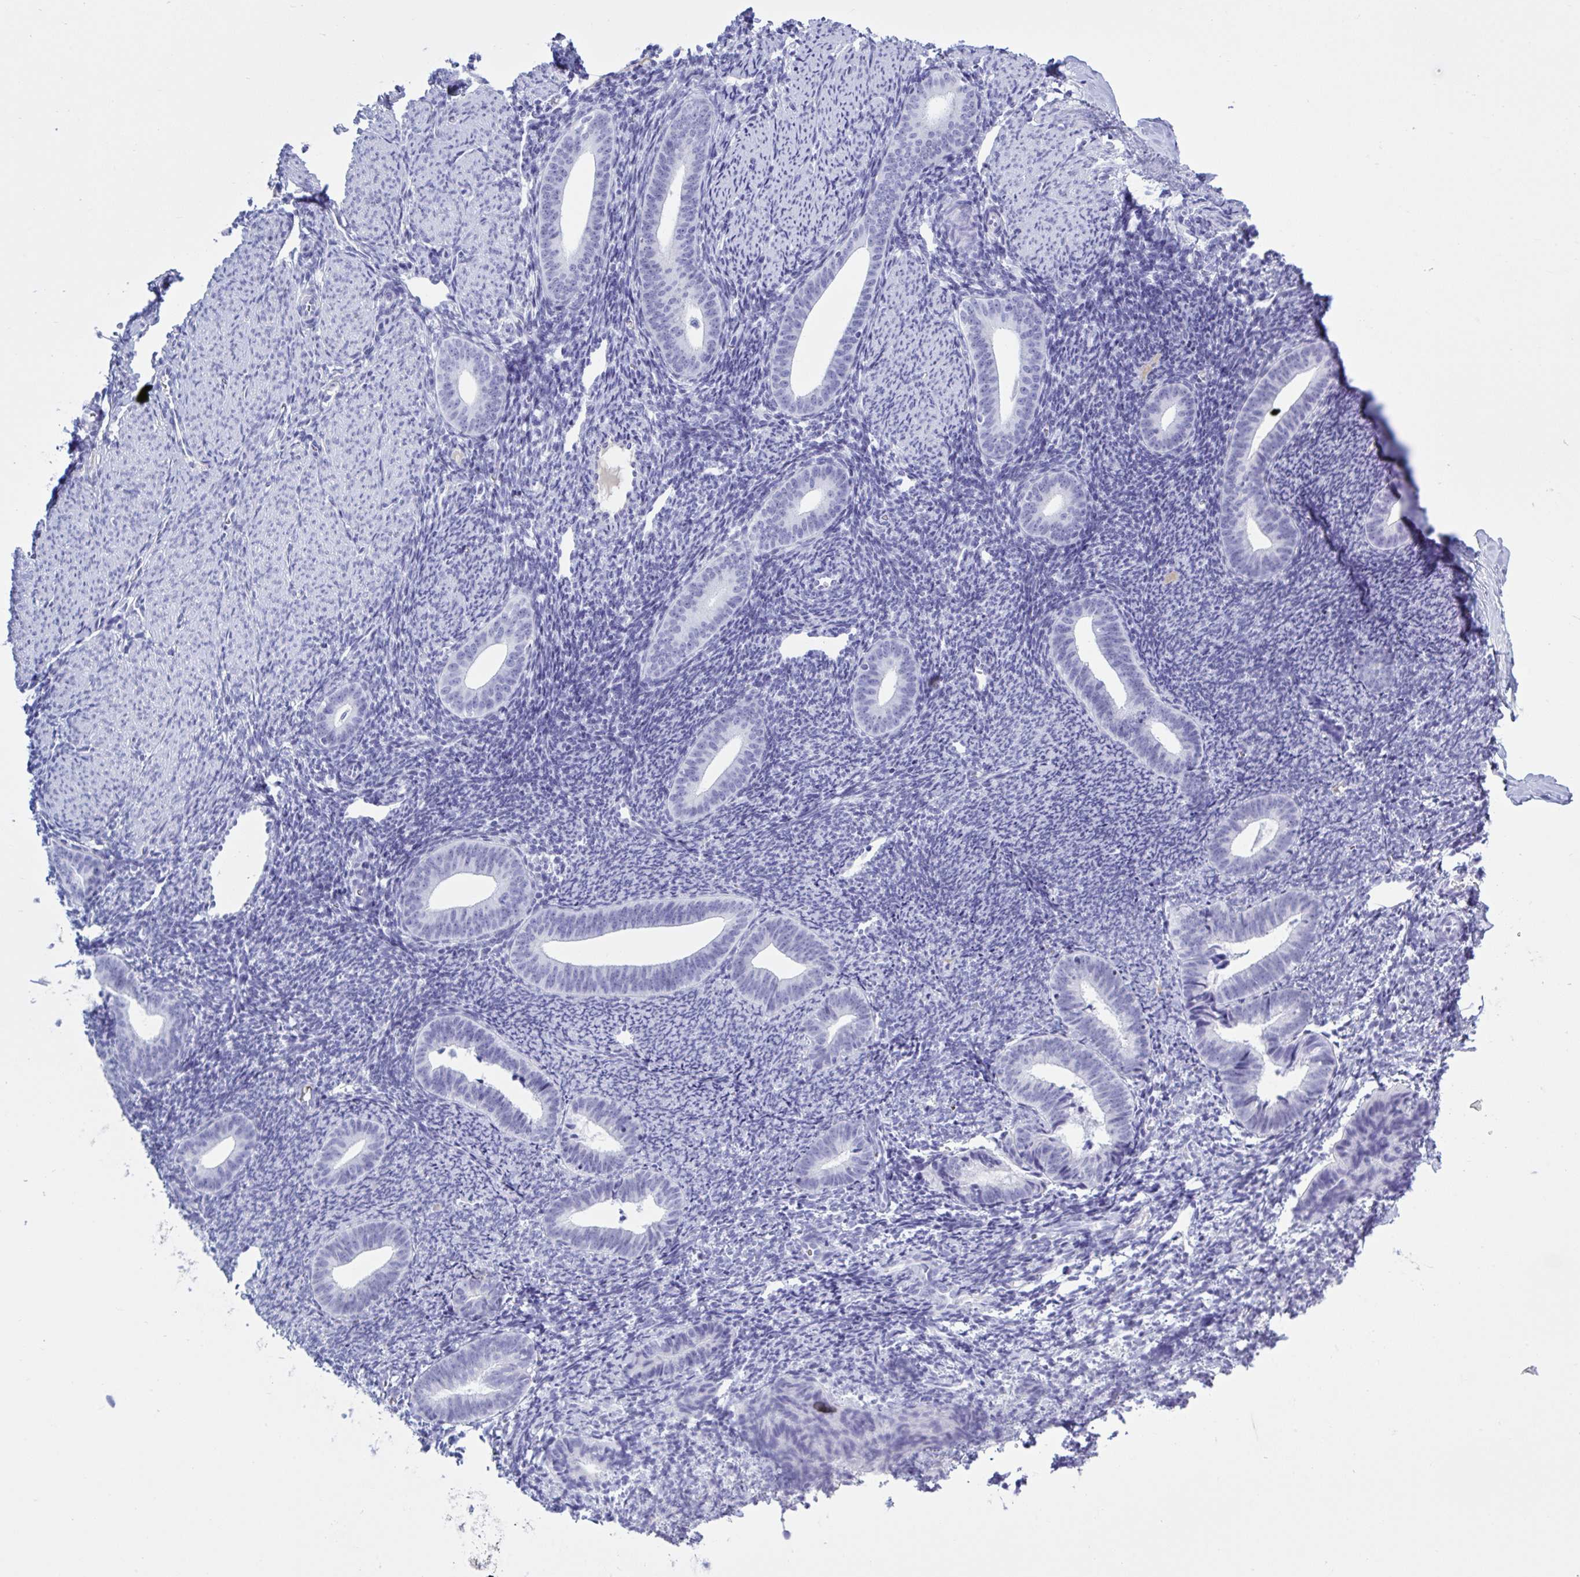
{"staining": {"intensity": "negative", "quantity": "none", "location": "none"}, "tissue": "endometrium", "cell_type": "Cells in endometrial stroma", "image_type": "normal", "snomed": [{"axis": "morphology", "description": "Normal tissue, NOS"}, {"axis": "topography", "description": "Endometrium"}], "caption": "This is a histopathology image of immunohistochemistry (IHC) staining of normal endometrium, which shows no positivity in cells in endometrial stroma. (DAB (3,3'-diaminobenzidine) immunohistochemistry, high magnification).", "gene": "USP35", "patient": {"sex": "female", "age": 39}}